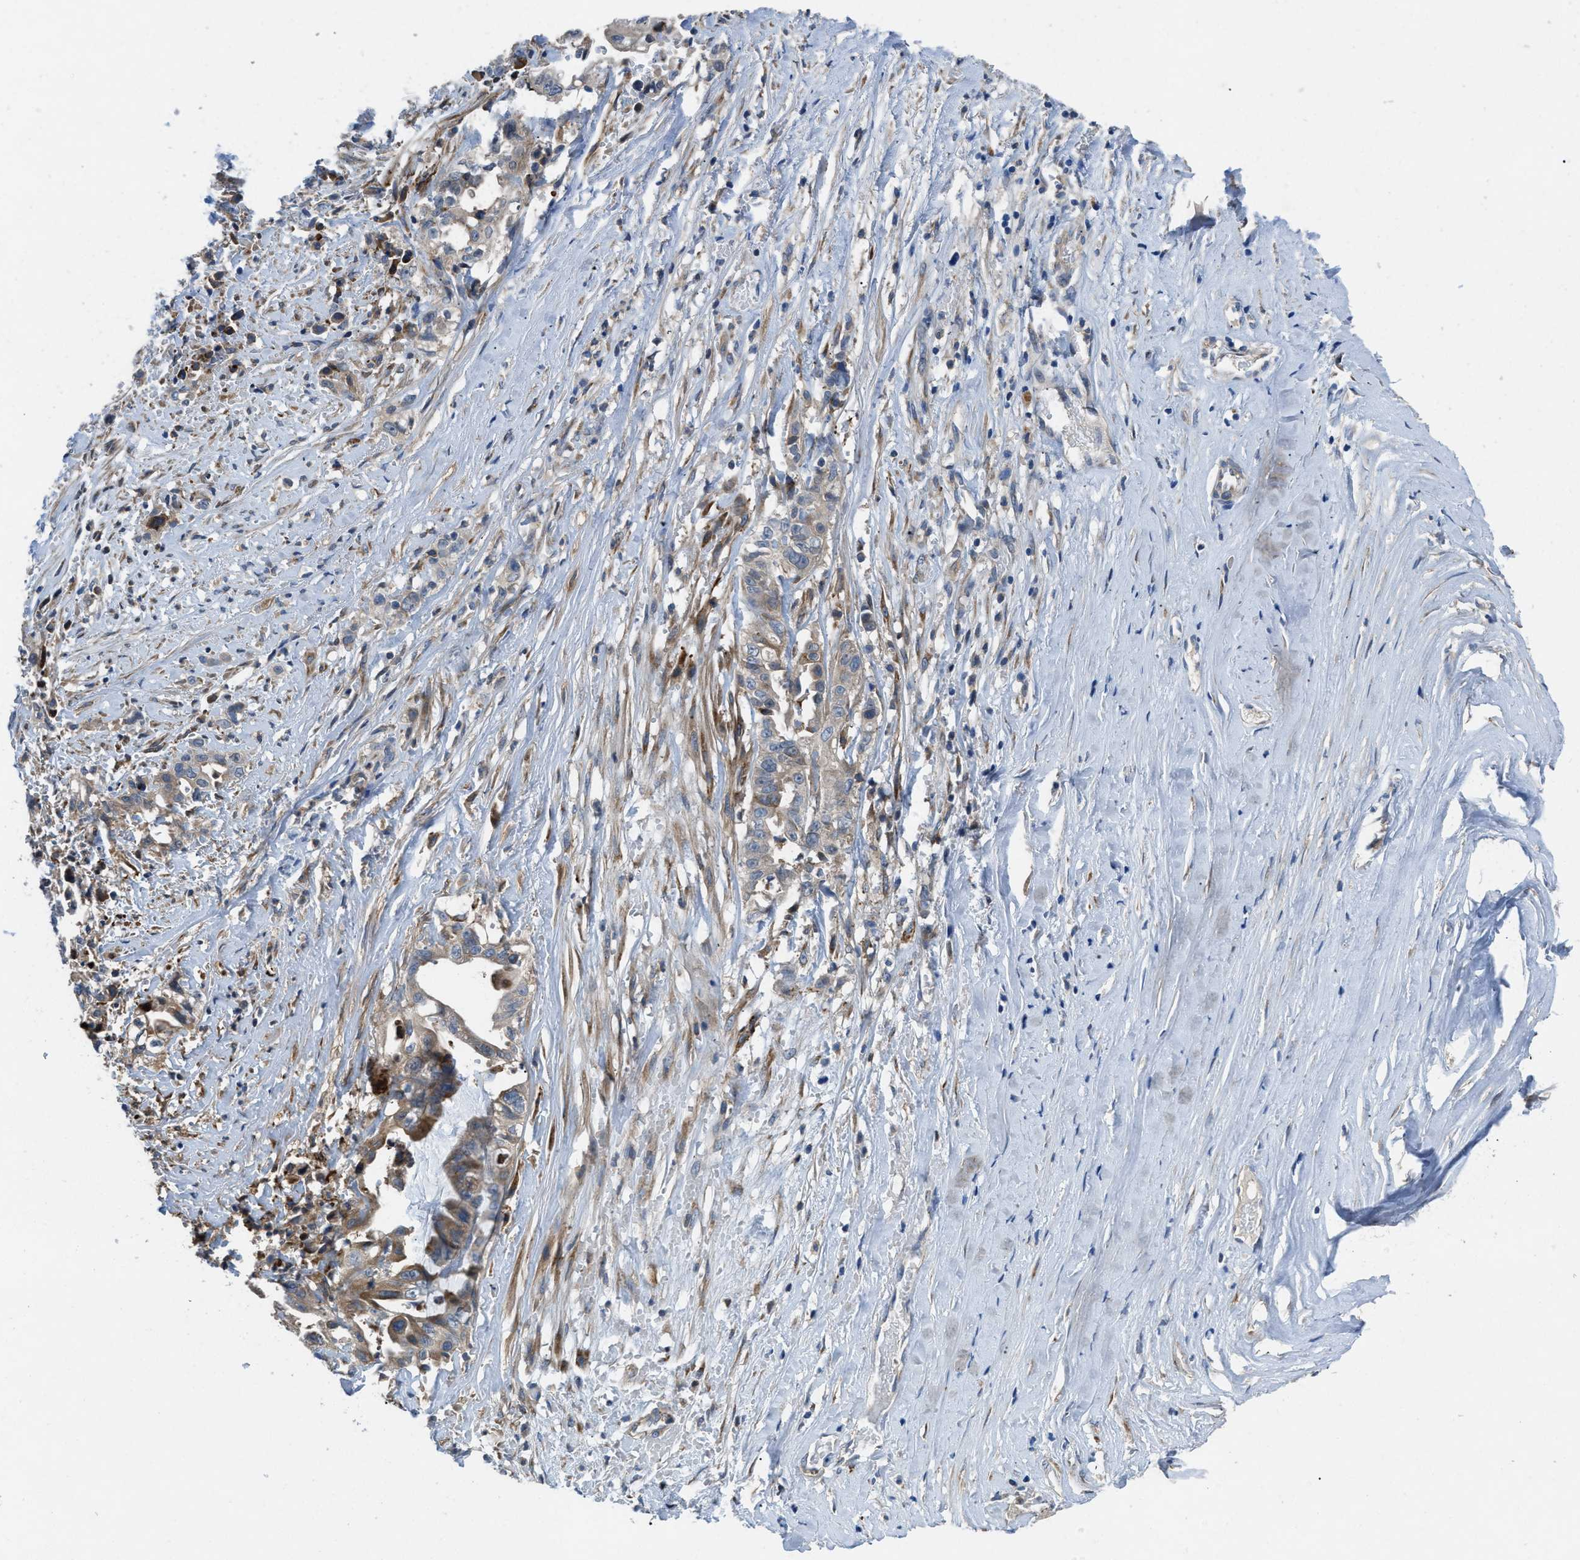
{"staining": {"intensity": "weak", "quantity": "<25%", "location": "cytoplasmic/membranous"}, "tissue": "liver cancer", "cell_type": "Tumor cells", "image_type": "cancer", "snomed": [{"axis": "morphology", "description": "Cholangiocarcinoma"}, {"axis": "topography", "description": "Liver"}], "caption": "DAB (3,3'-diaminobenzidine) immunohistochemical staining of liver cancer (cholangiocarcinoma) displays no significant staining in tumor cells.", "gene": "MAP3K20", "patient": {"sex": "female", "age": 70}}